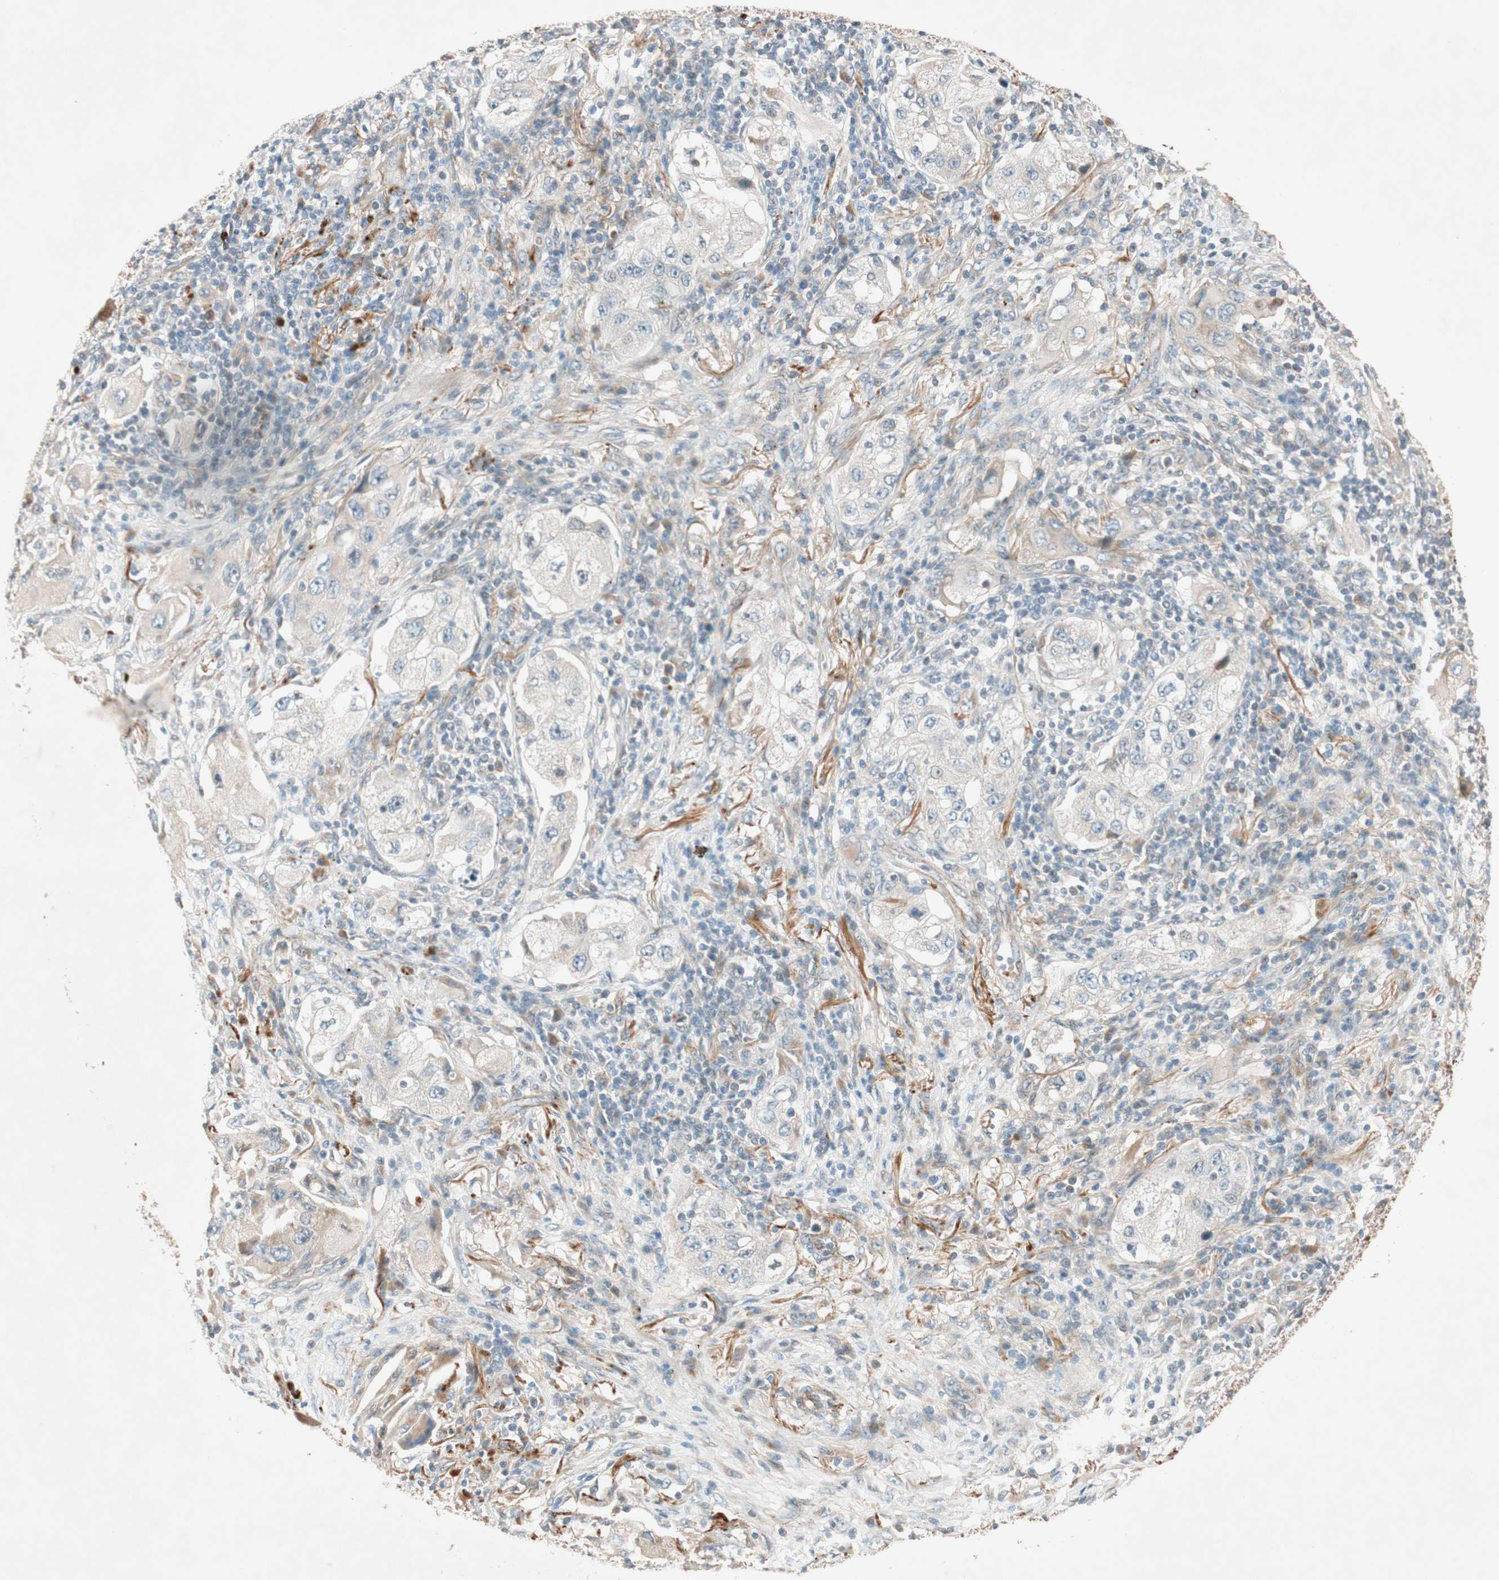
{"staining": {"intensity": "weak", "quantity": "<25%", "location": "cytoplasmic/membranous"}, "tissue": "lung cancer", "cell_type": "Tumor cells", "image_type": "cancer", "snomed": [{"axis": "morphology", "description": "Adenocarcinoma, NOS"}, {"axis": "topography", "description": "Lung"}], "caption": "Tumor cells show no significant protein expression in lung cancer (adenocarcinoma). (DAB IHC visualized using brightfield microscopy, high magnification).", "gene": "EPHA6", "patient": {"sex": "female", "age": 65}}